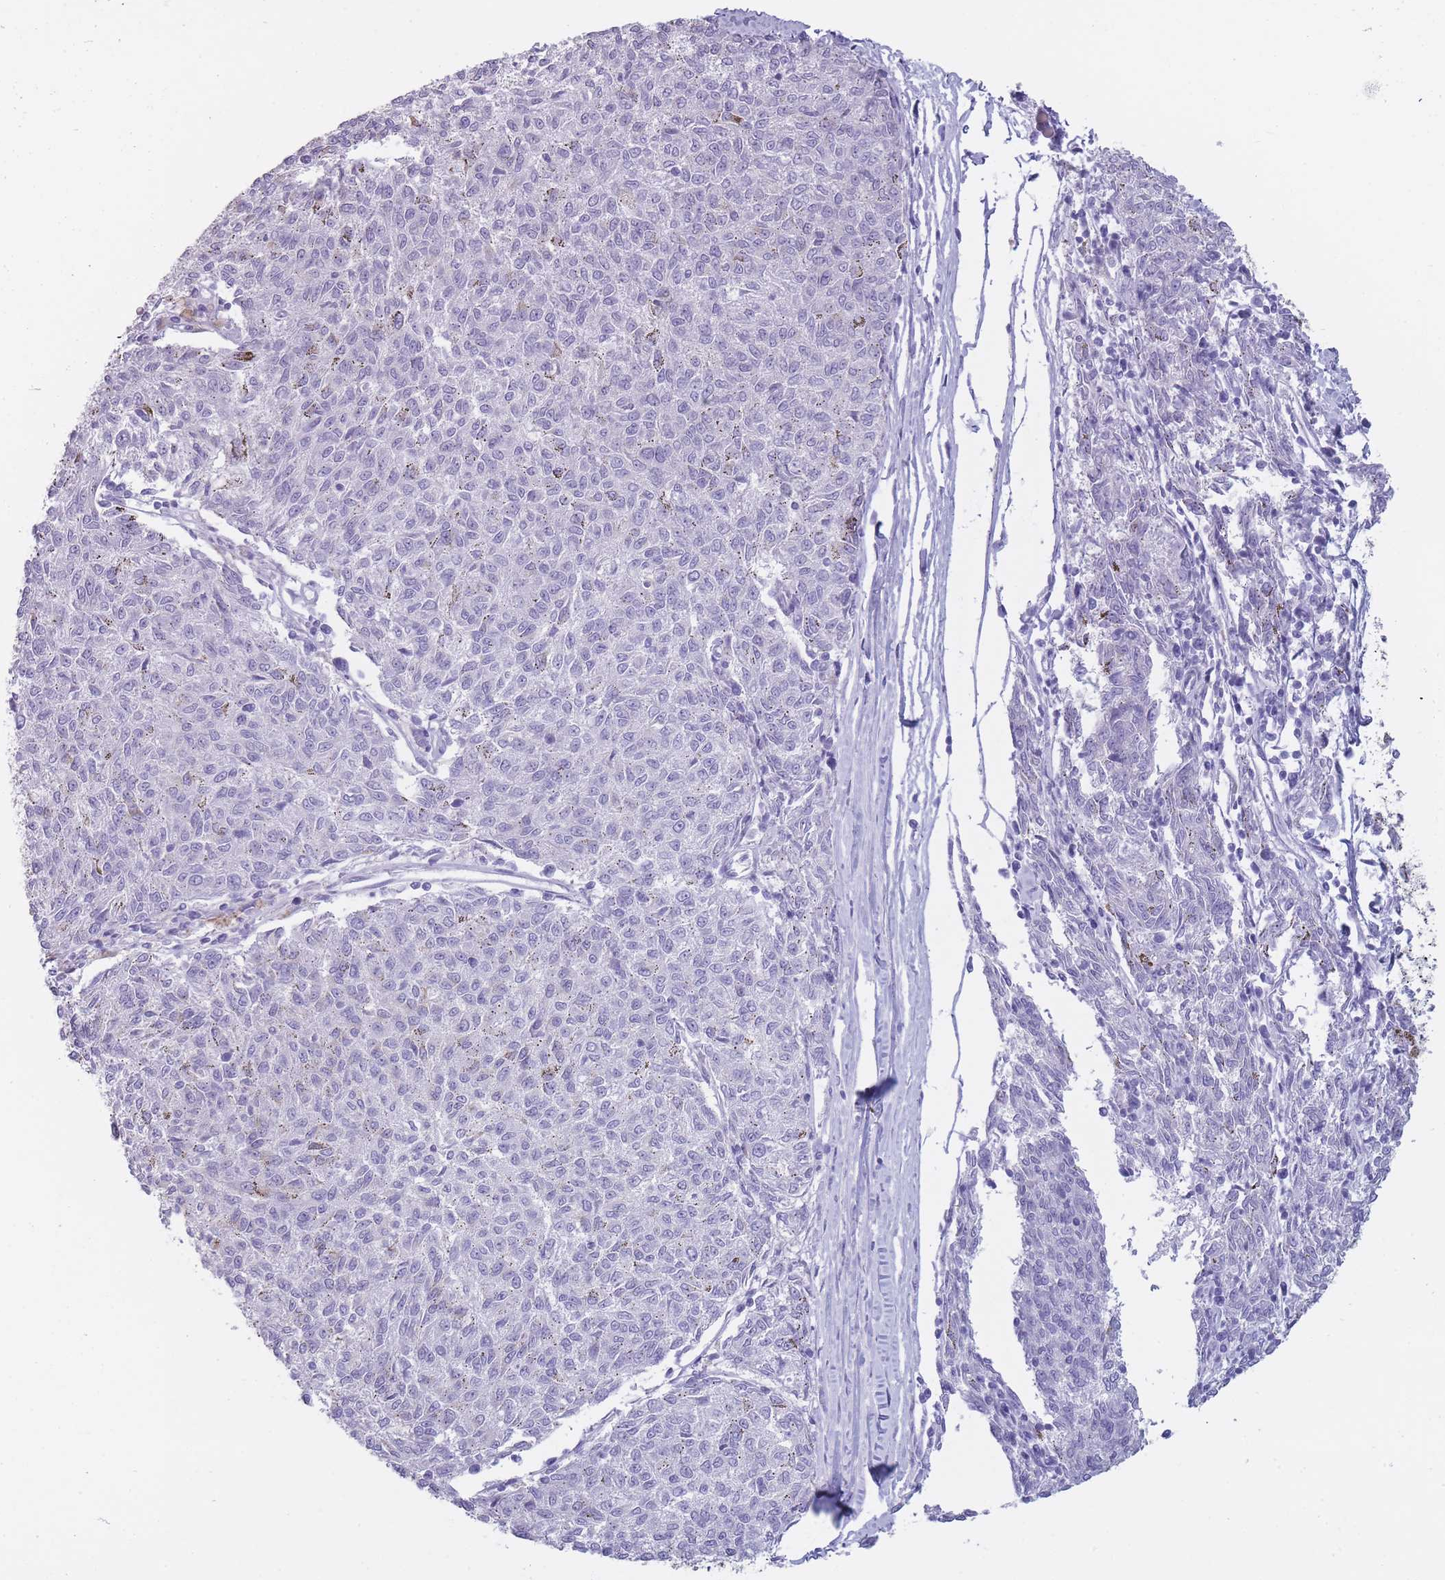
{"staining": {"intensity": "negative", "quantity": "none", "location": "none"}, "tissue": "melanoma", "cell_type": "Tumor cells", "image_type": "cancer", "snomed": [{"axis": "morphology", "description": "Malignant melanoma, NOS"}, {"axis": "topography", "description": "Skin"}], "caption": "Tumor cells are negative for brown protein staining in malignant melanoma.", "gene": "DCANP1", "patient": {"sex": "female", "age": 72}}